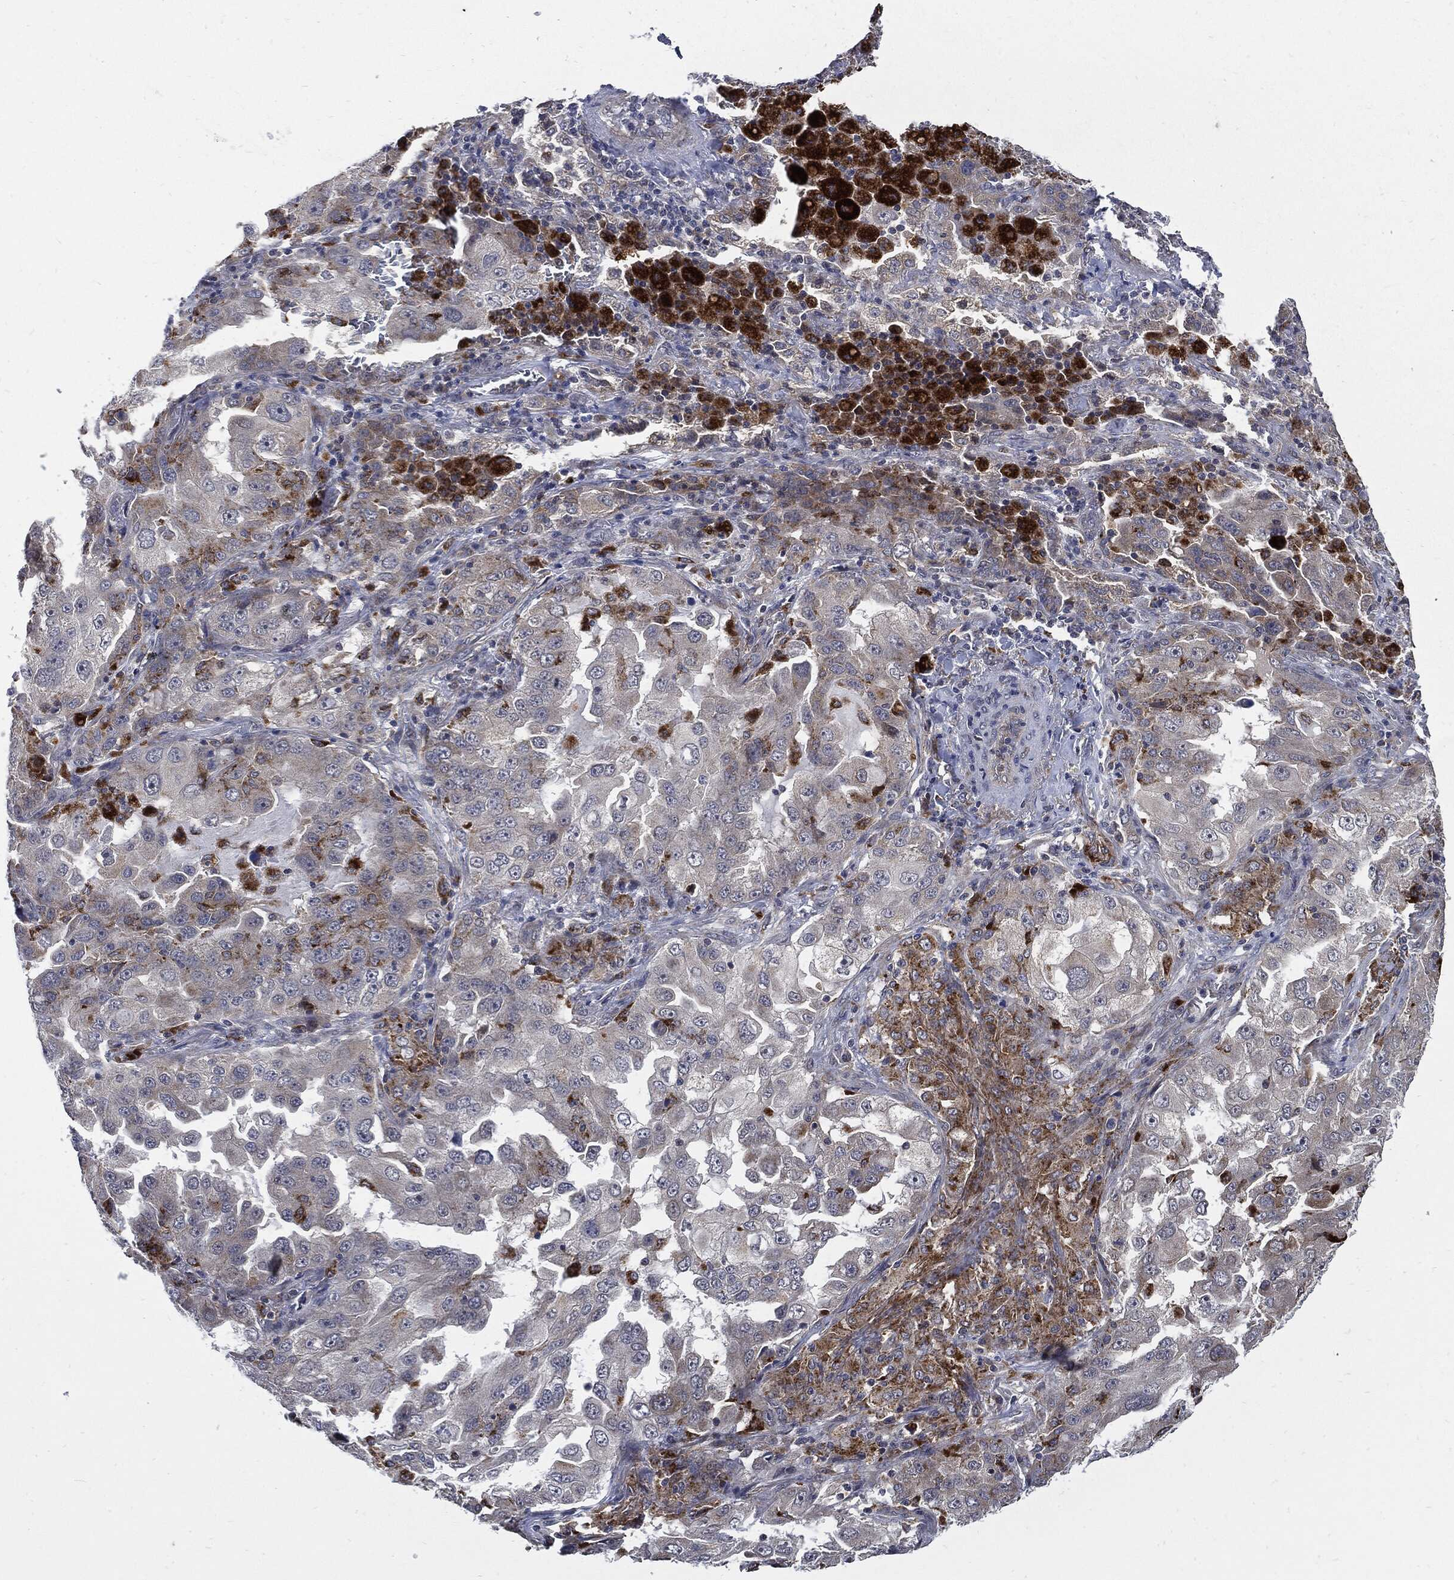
{"staining": {"intensity": "negative", "quantity": "none", "location": "none"}, "tissue": "lung cancer", "cell_type": "Tumor cells", "image_type": "cancer", "snomed": [{"axis": "morphology", "description": "Adenocarcinoma, NOS"}, {"axis": "topography", "description": "Lung"}], "caption": "A high-resolution photomicrograph shows immunohistochemistry (IHC) staining of lung cancer (adenocarcinoma), which displays no significant expression in tumor cells.", "gene": "SLC31A2", "patient": {"sex": "female", "age": 61}}